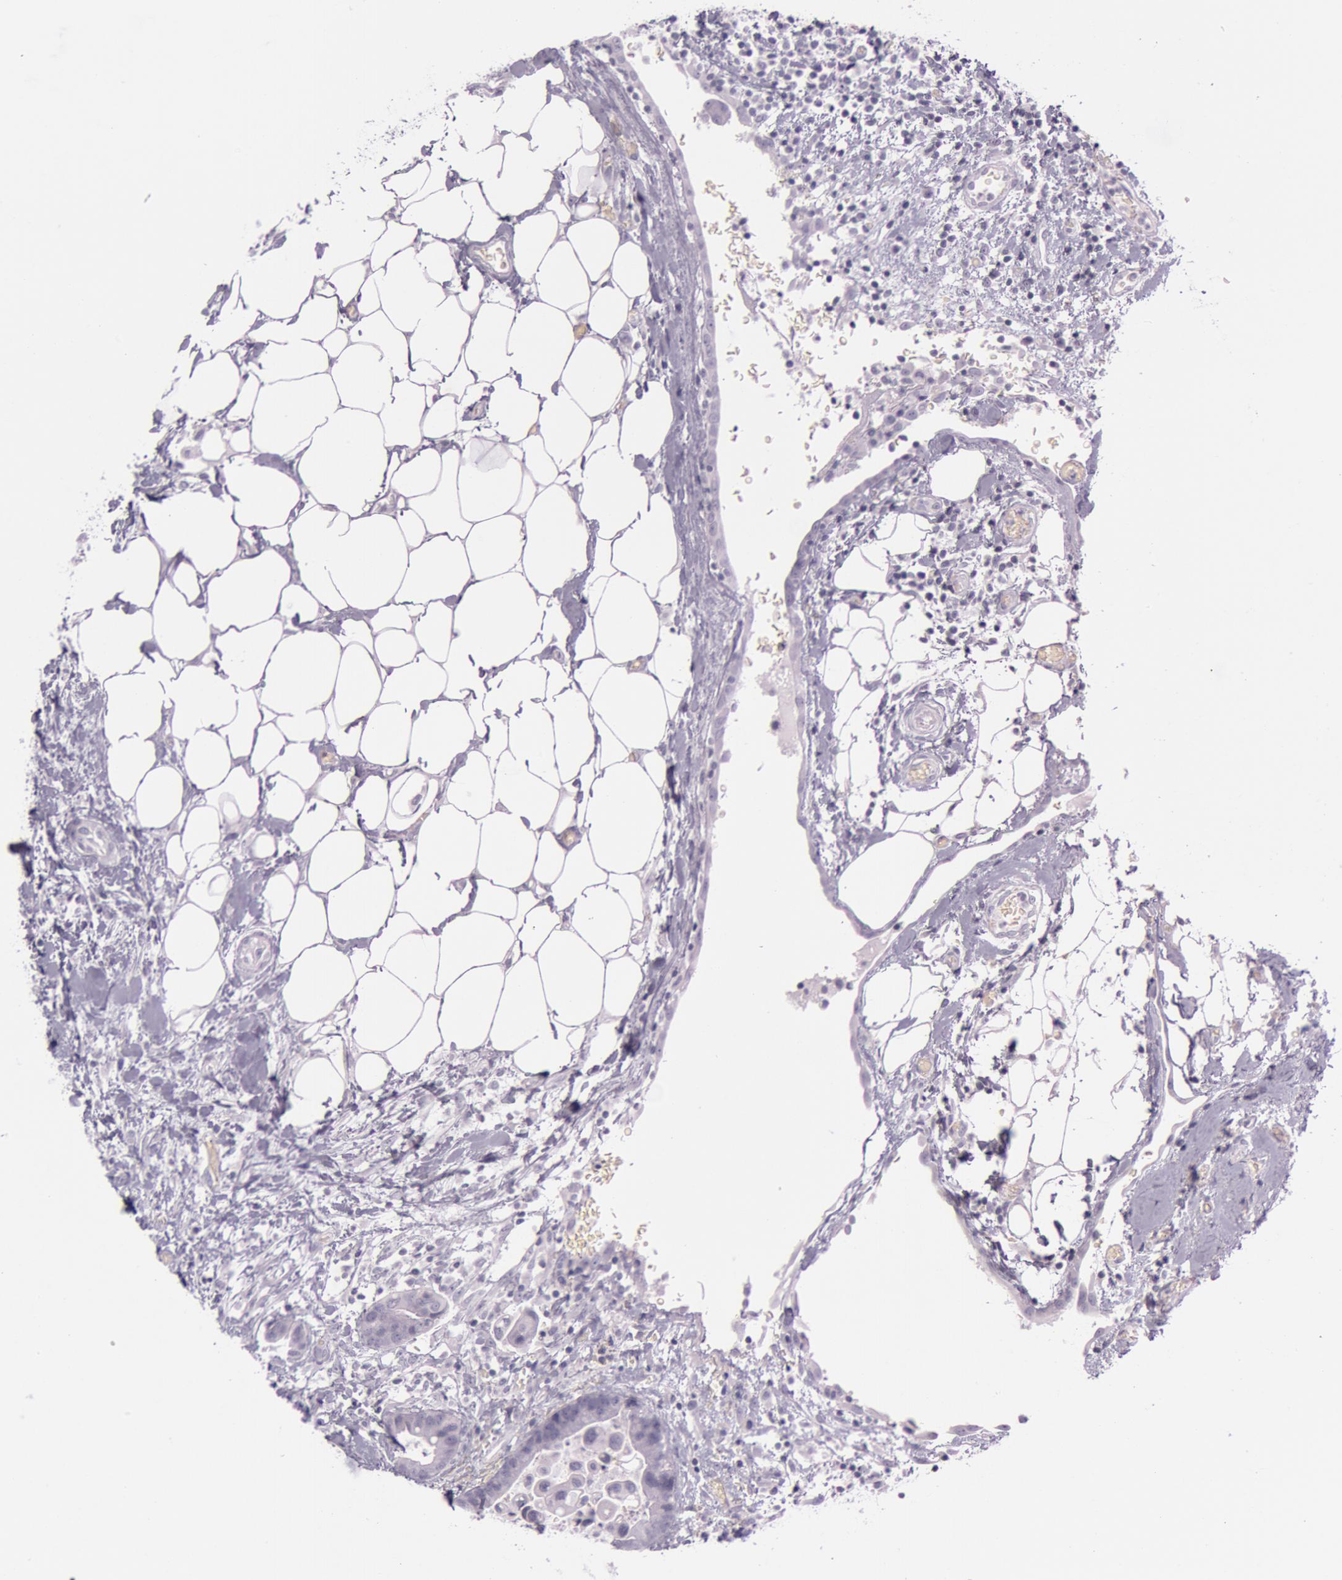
{"staining": {"intensity": "negative", "quantity": "none", "location": "none"}, "tissue": "colorectal cancer", "cell_type": "Tumor cells", "image_type": "cancer", "snomed": [{"axis": "morphology", "description": "Adenocarcinoma, NOS"}, {"axis": "topography", "description": "Colon"}], "caption": "Colorectal cancer stained for a protein using immunohistochemistry exhibits no staining tumor cells.", "gene": "S100A7", "patient": {"sex": "male", "age": 82}}